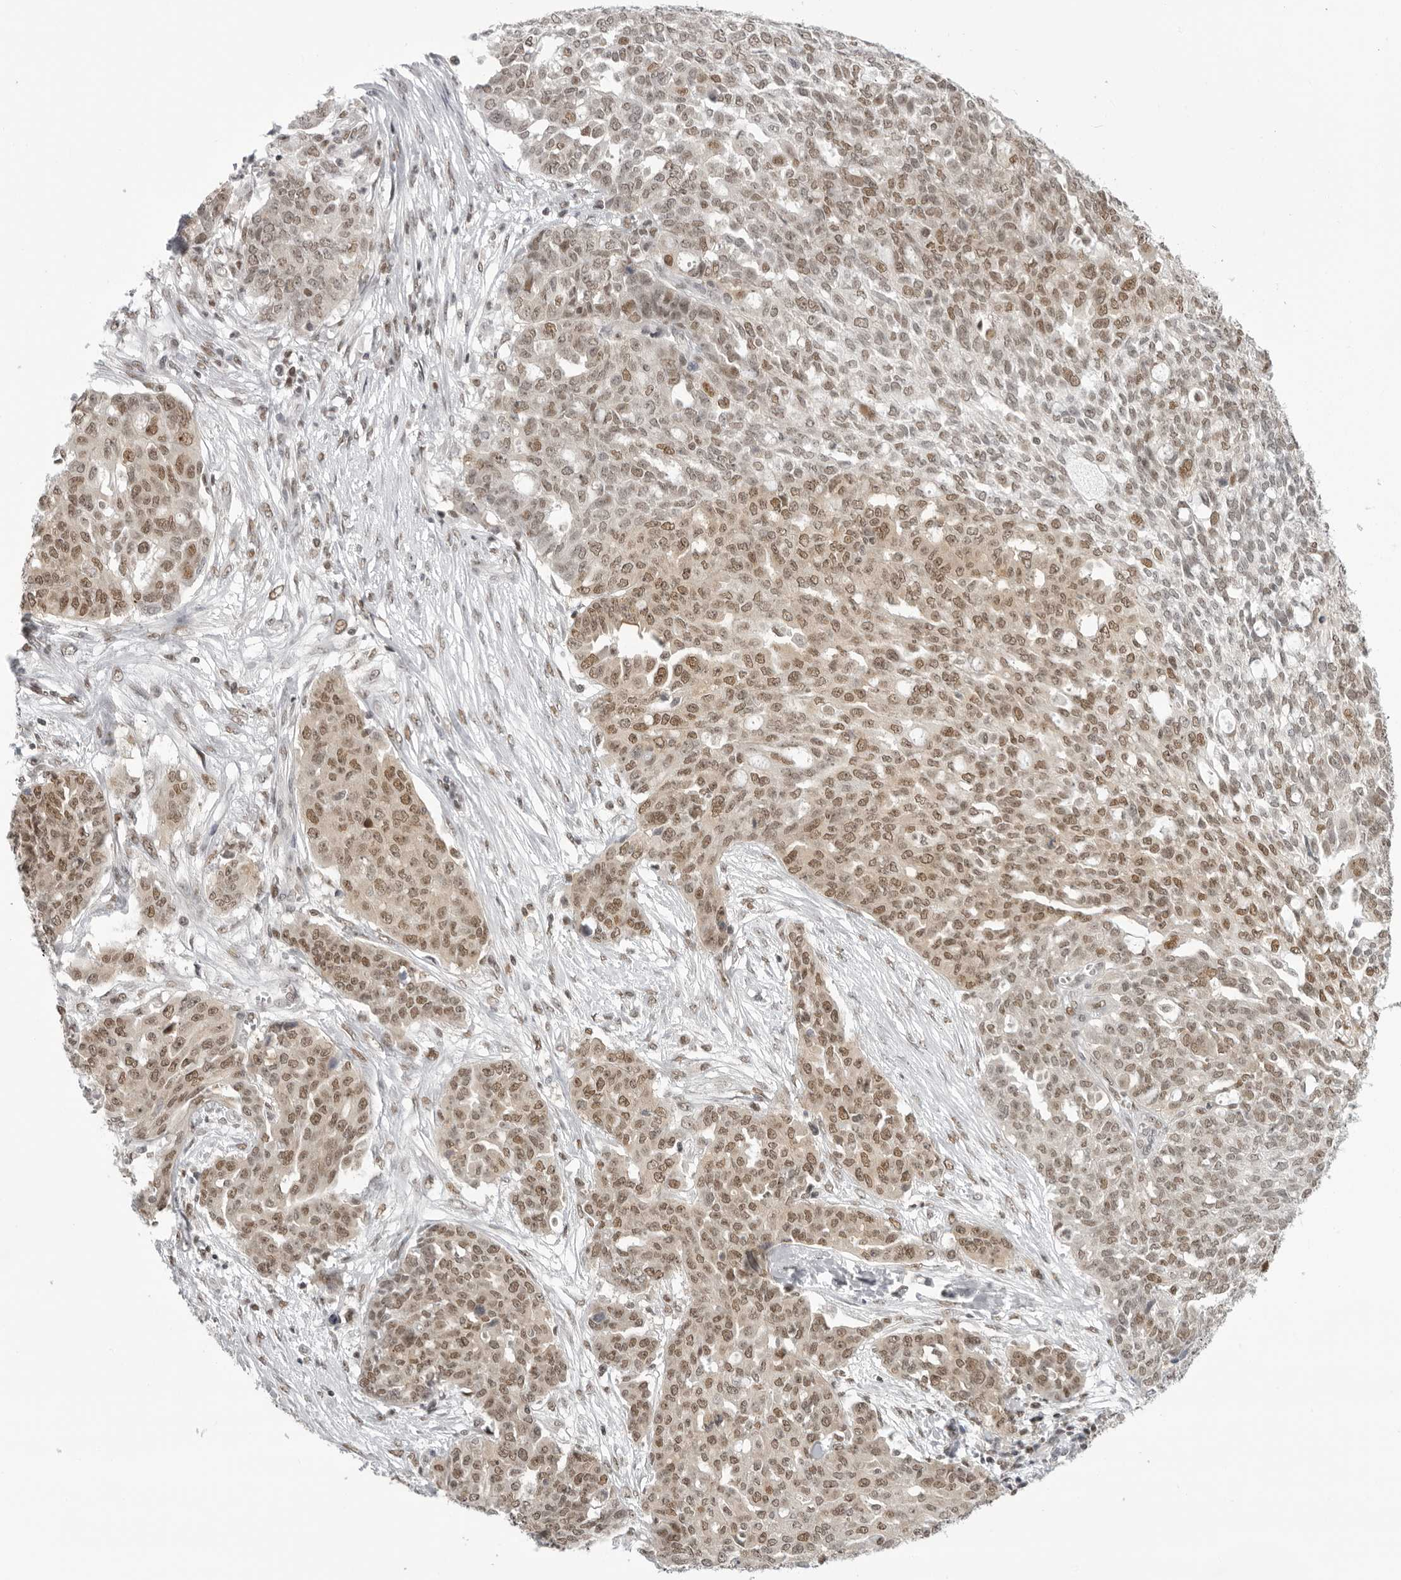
{"staining": {"intensity": "moderate", "quantity": ">75%", "location": "nuclear"}, "tissue": "ovarian cancer", "cell_type": "Tumor cells", "image_type": "cancer", "snomed": [{"axis": "morphology", "description": "Cystadenocarcinoma, serous, NOS"}, {"axis": "topography", "description": "Soft tissue"}, {"axis": "topography", "description": "Ovary"}], "caption": "A micrograph of serous cystadenocarcinoma (ovarian) stained for a protein demonstrates moderate nuclear brown staining in tumor cells.", "gene": "RPA2", "patient": {"sex": "female", "age": 57}}